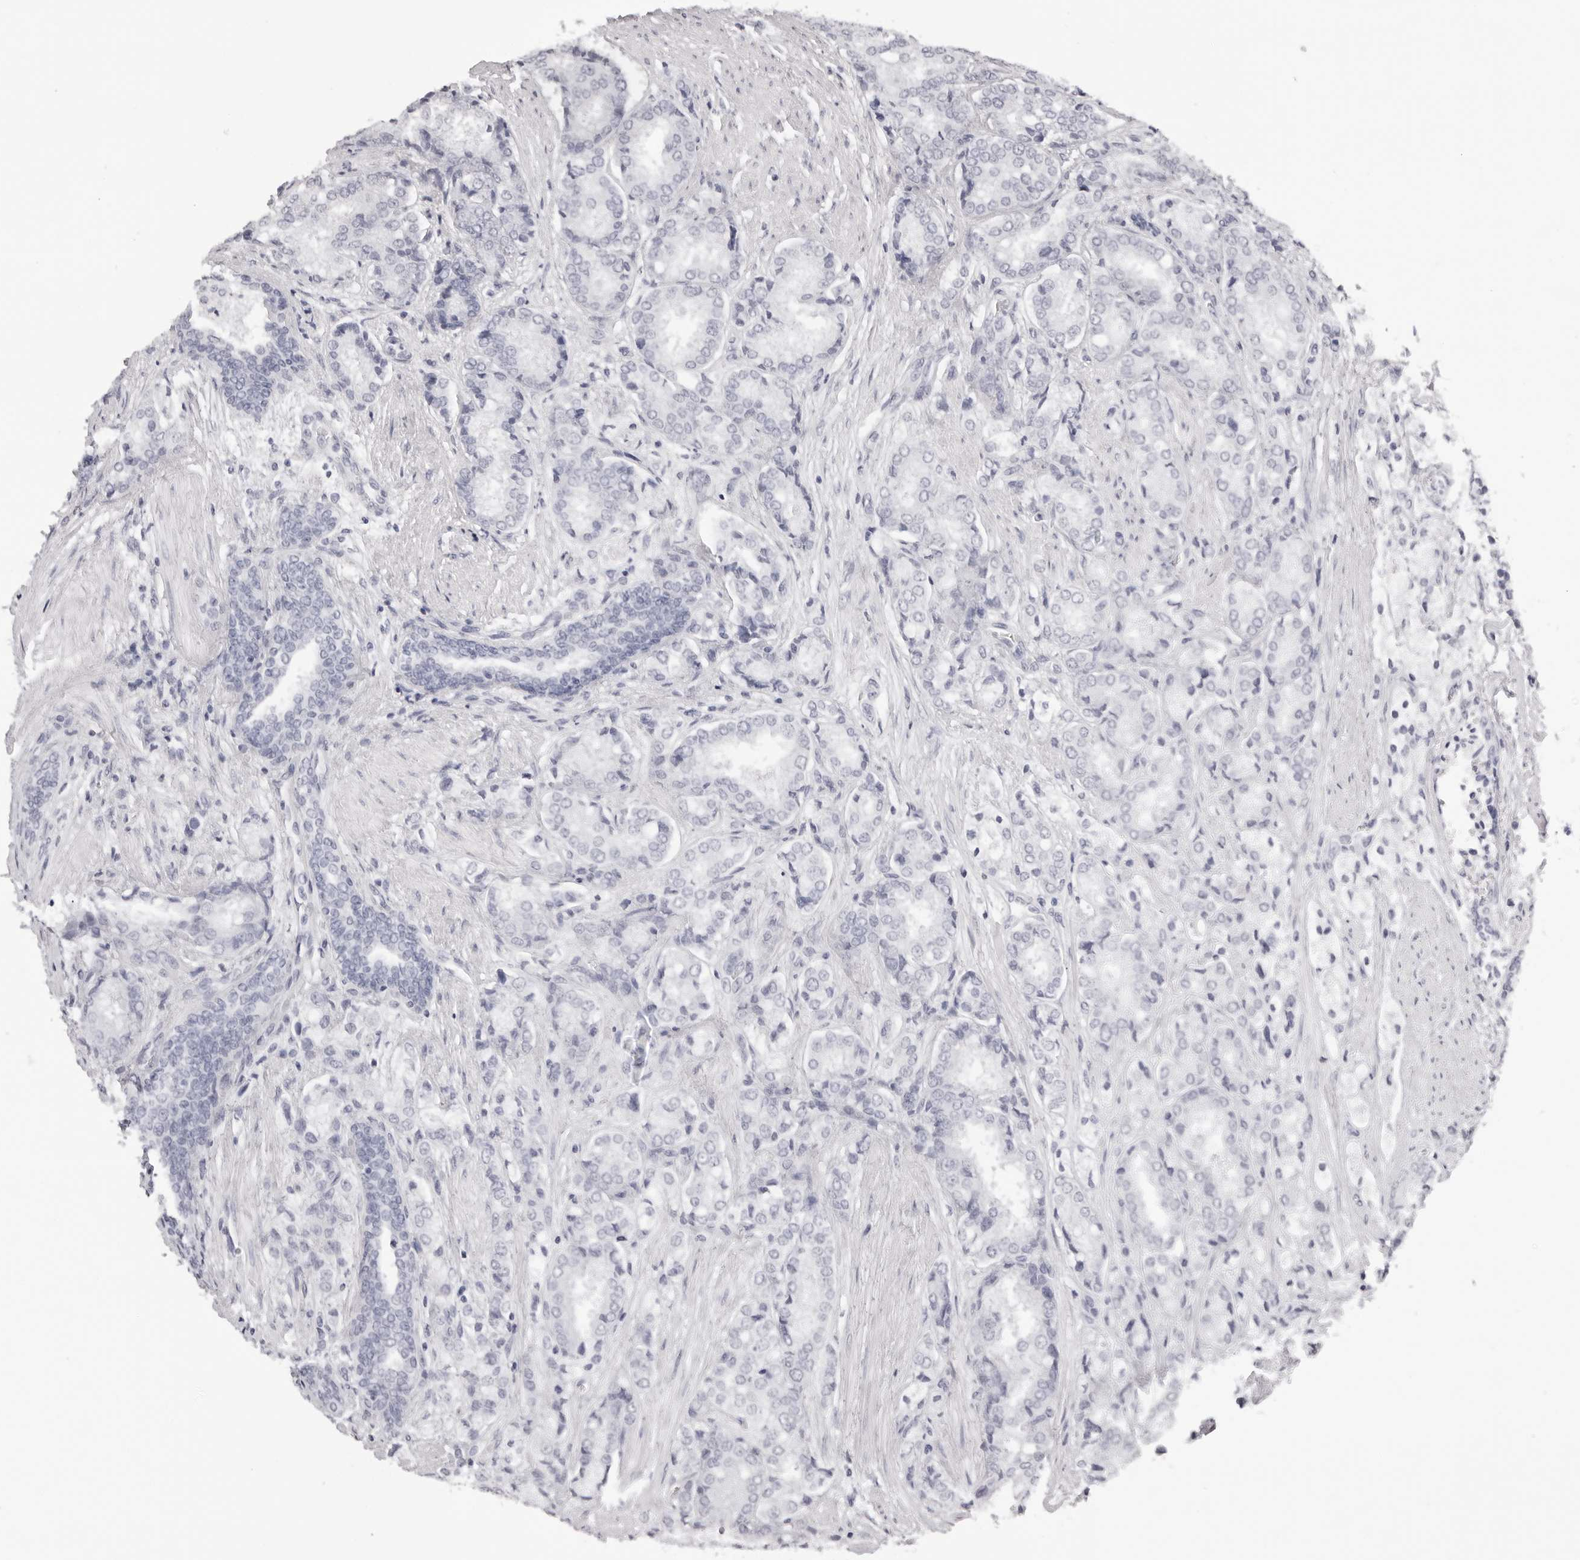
{"staining": {"intensity": "negative", "quantity": "none", "location": "none"}, "tissue": "prostate cancer", "cell_type": "Tumor cells", "image_type": "cancer", "snomed": [{"axis": "morphology", "description": "Adenocarcinoma, High grade"}, {"axis": "topography", "description": "Prostate"}], "caption": "Histopathology image shows no significant protein positivity in tumor cells of prostate high-grade adenocarcinoma.", "gene": "RHO", "patient": {"sex": "male", "age": 50}}